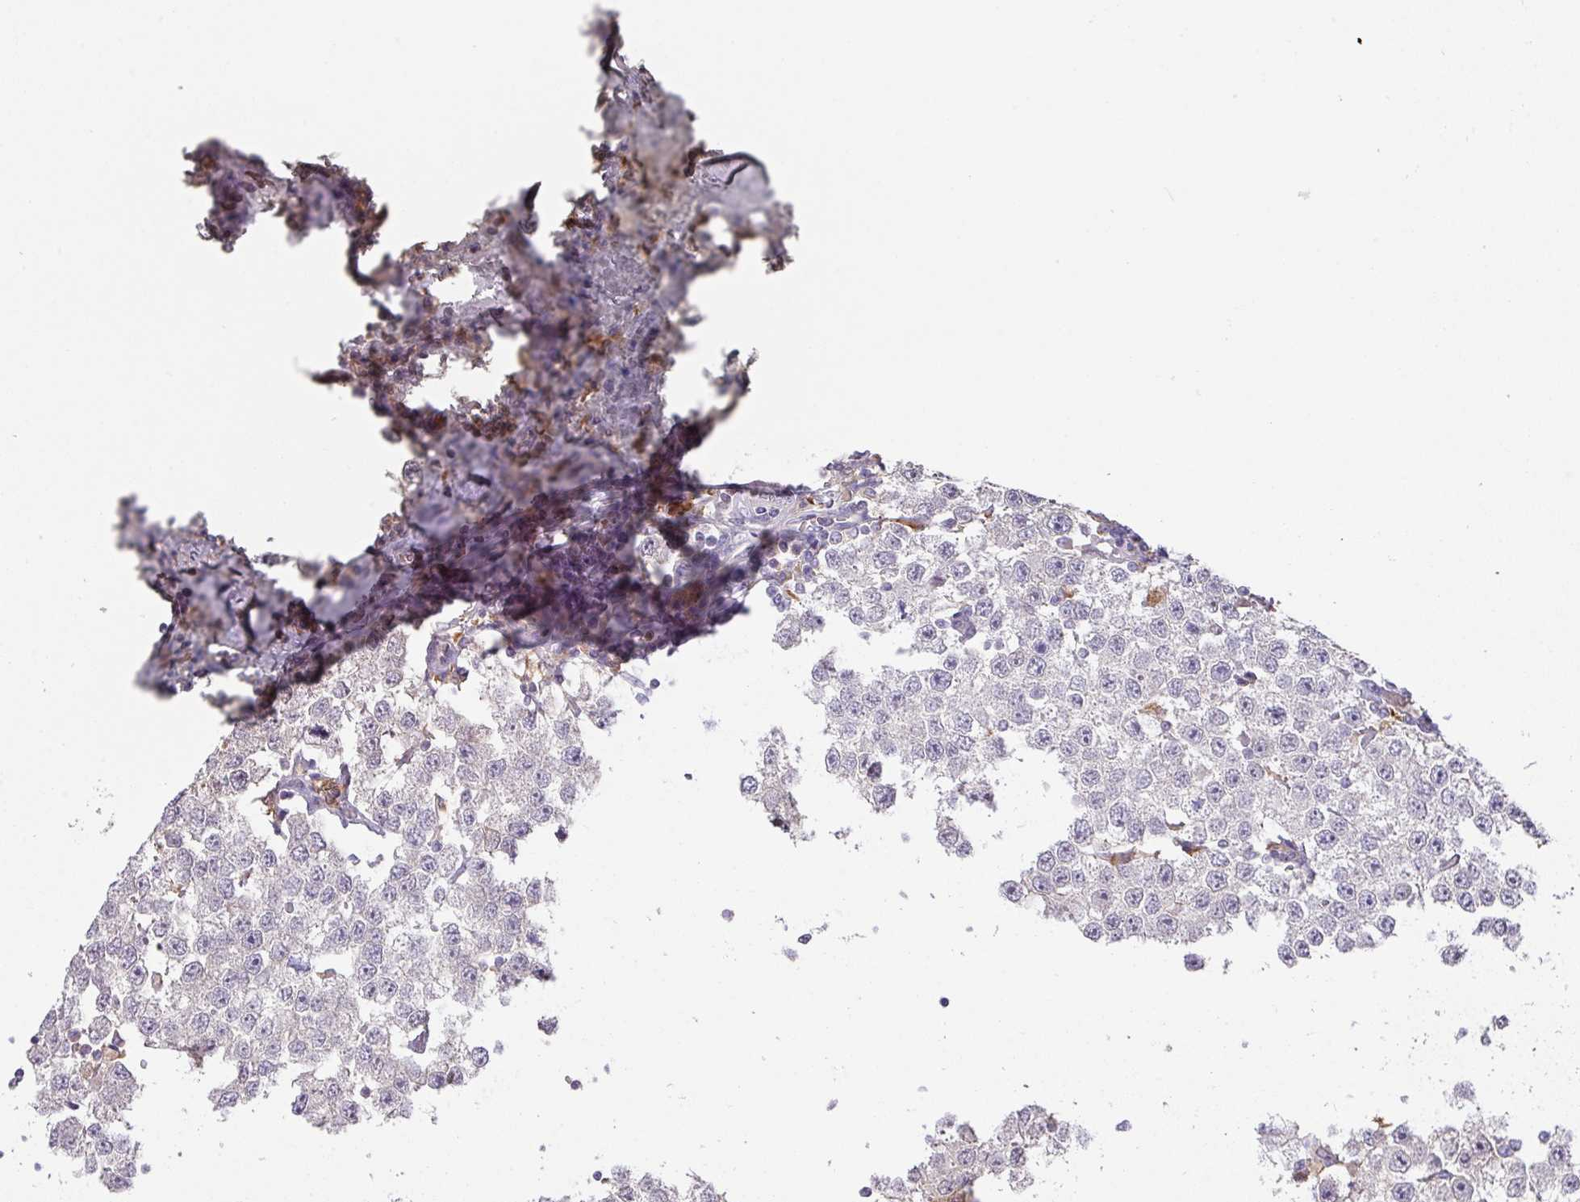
{"staining": {"intensity": "negative", "quantity": "none", "location": "none"}, "tissue": "testis cancer", "cell_type": "Tumor cells", "image_type": "cancer", "snomed": [{"axis": "morphology", "description": "Seminoma, NOS"}, {"axis": "topography", "description": "Testis"}], "caption": "This image is of seminoma (testis) stained with immunohistochemistry to label a protein in brown with the nuclei are counter-stained blue. There is no staining in tumor cells.", "gene": "GCNT7", "patient": {"sex": "male", "age": 34}}